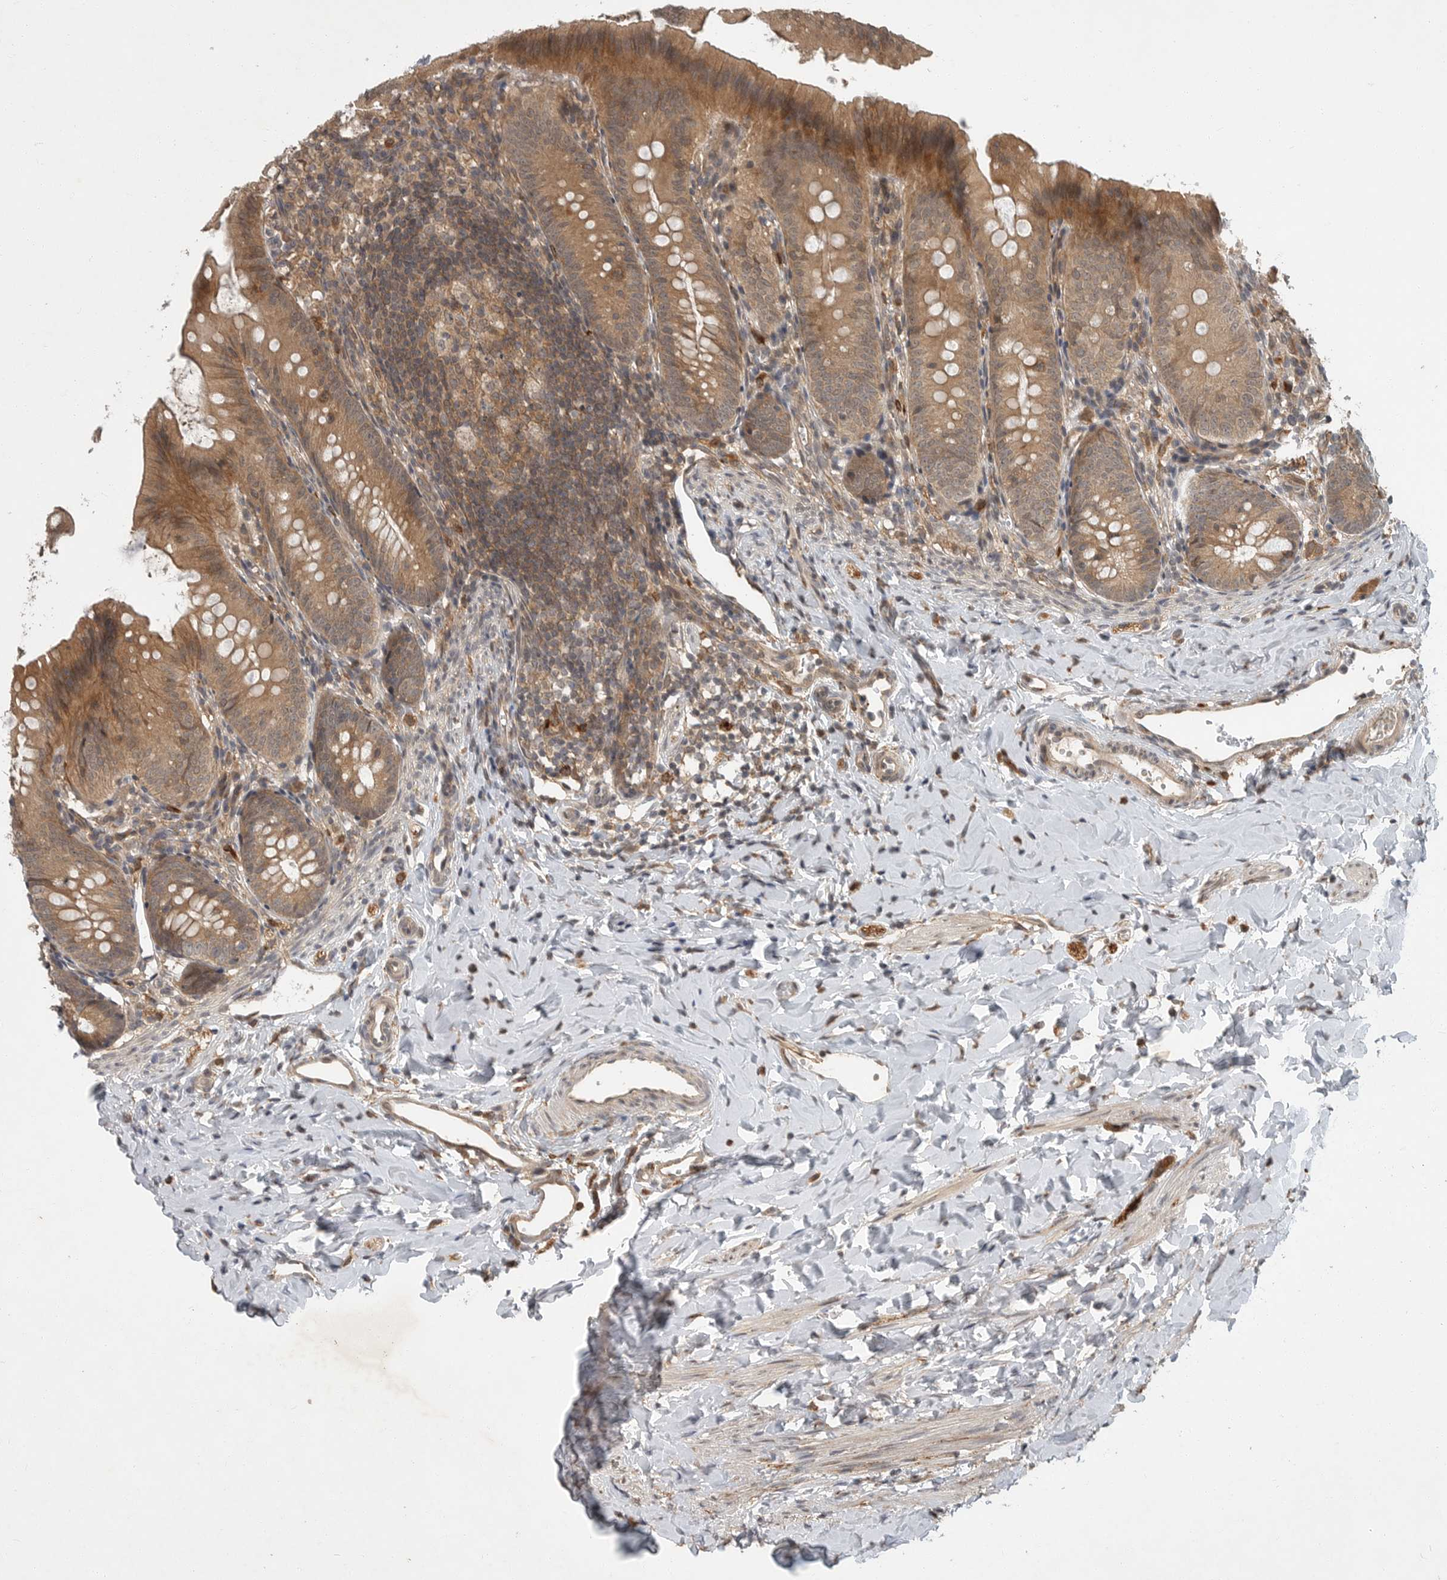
{"staining": {"intensity": "moderate", "quantity": ">75%", "location": "cytoplasmic/membranous"}, "tissue": "appendix", "cell_type": "Glandular cells", "image_type": "normal", "snomed": [{"axis": "morphology", "description": "Normal tissue, NOS"}, {"axis": "topography", "description": "Appendix"}], "caption": "Protein staining shows moderate cytoplasmic/membranous expression in approximately >75% of glandular cells in benign appendix.", "gene": "OSBPL9", "patient": {"sex": "male", "age": 1}}